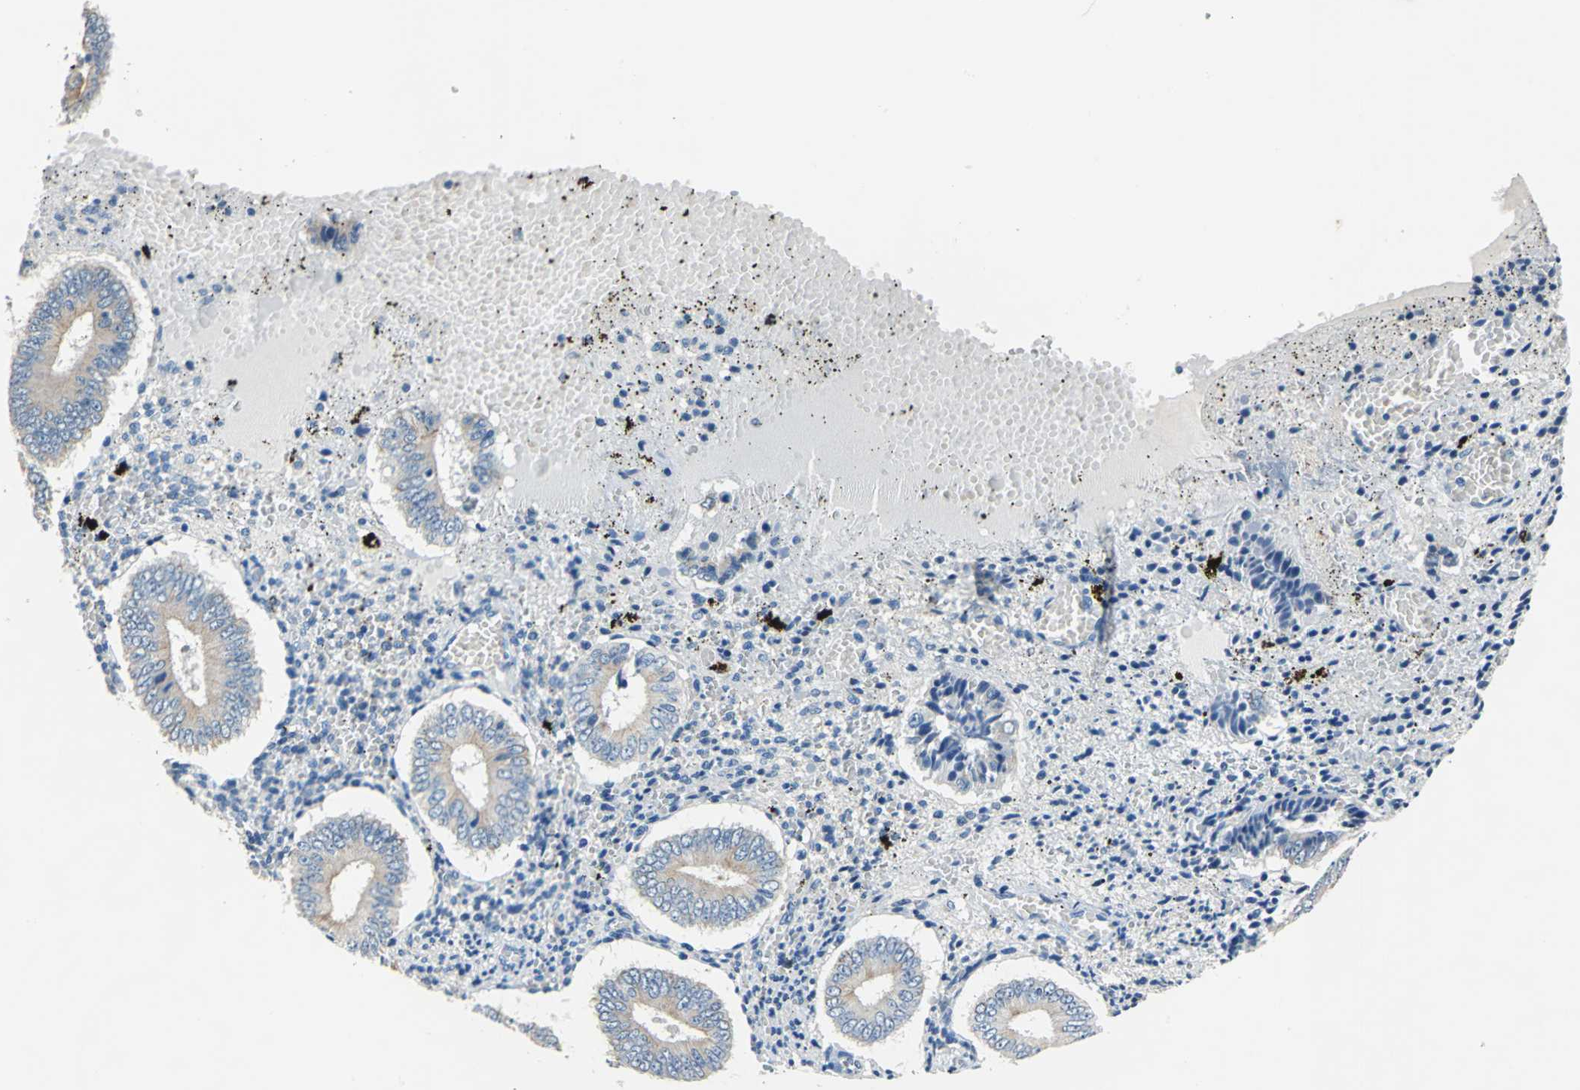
{"staining": {"intensity": "negative", "quantity": "none", "location": "none"}, "tissue": "endometrium", "cell_type": "Cells in endometrial stroma", "image_type": "normal", "snomed": [{"axis": "morphology", "description": "Normal tissue, NOS"}, {"axis": "topography", "description": "Endometrium"}], "caption": "DAB (3,3'-diaminobenzidine) immunohistochemical staining of benign human endometrium reveals no significant expression in cells in endometrial stroma.", "gene": "RASD2", "patient": {"sex": "female", "age": 42}}